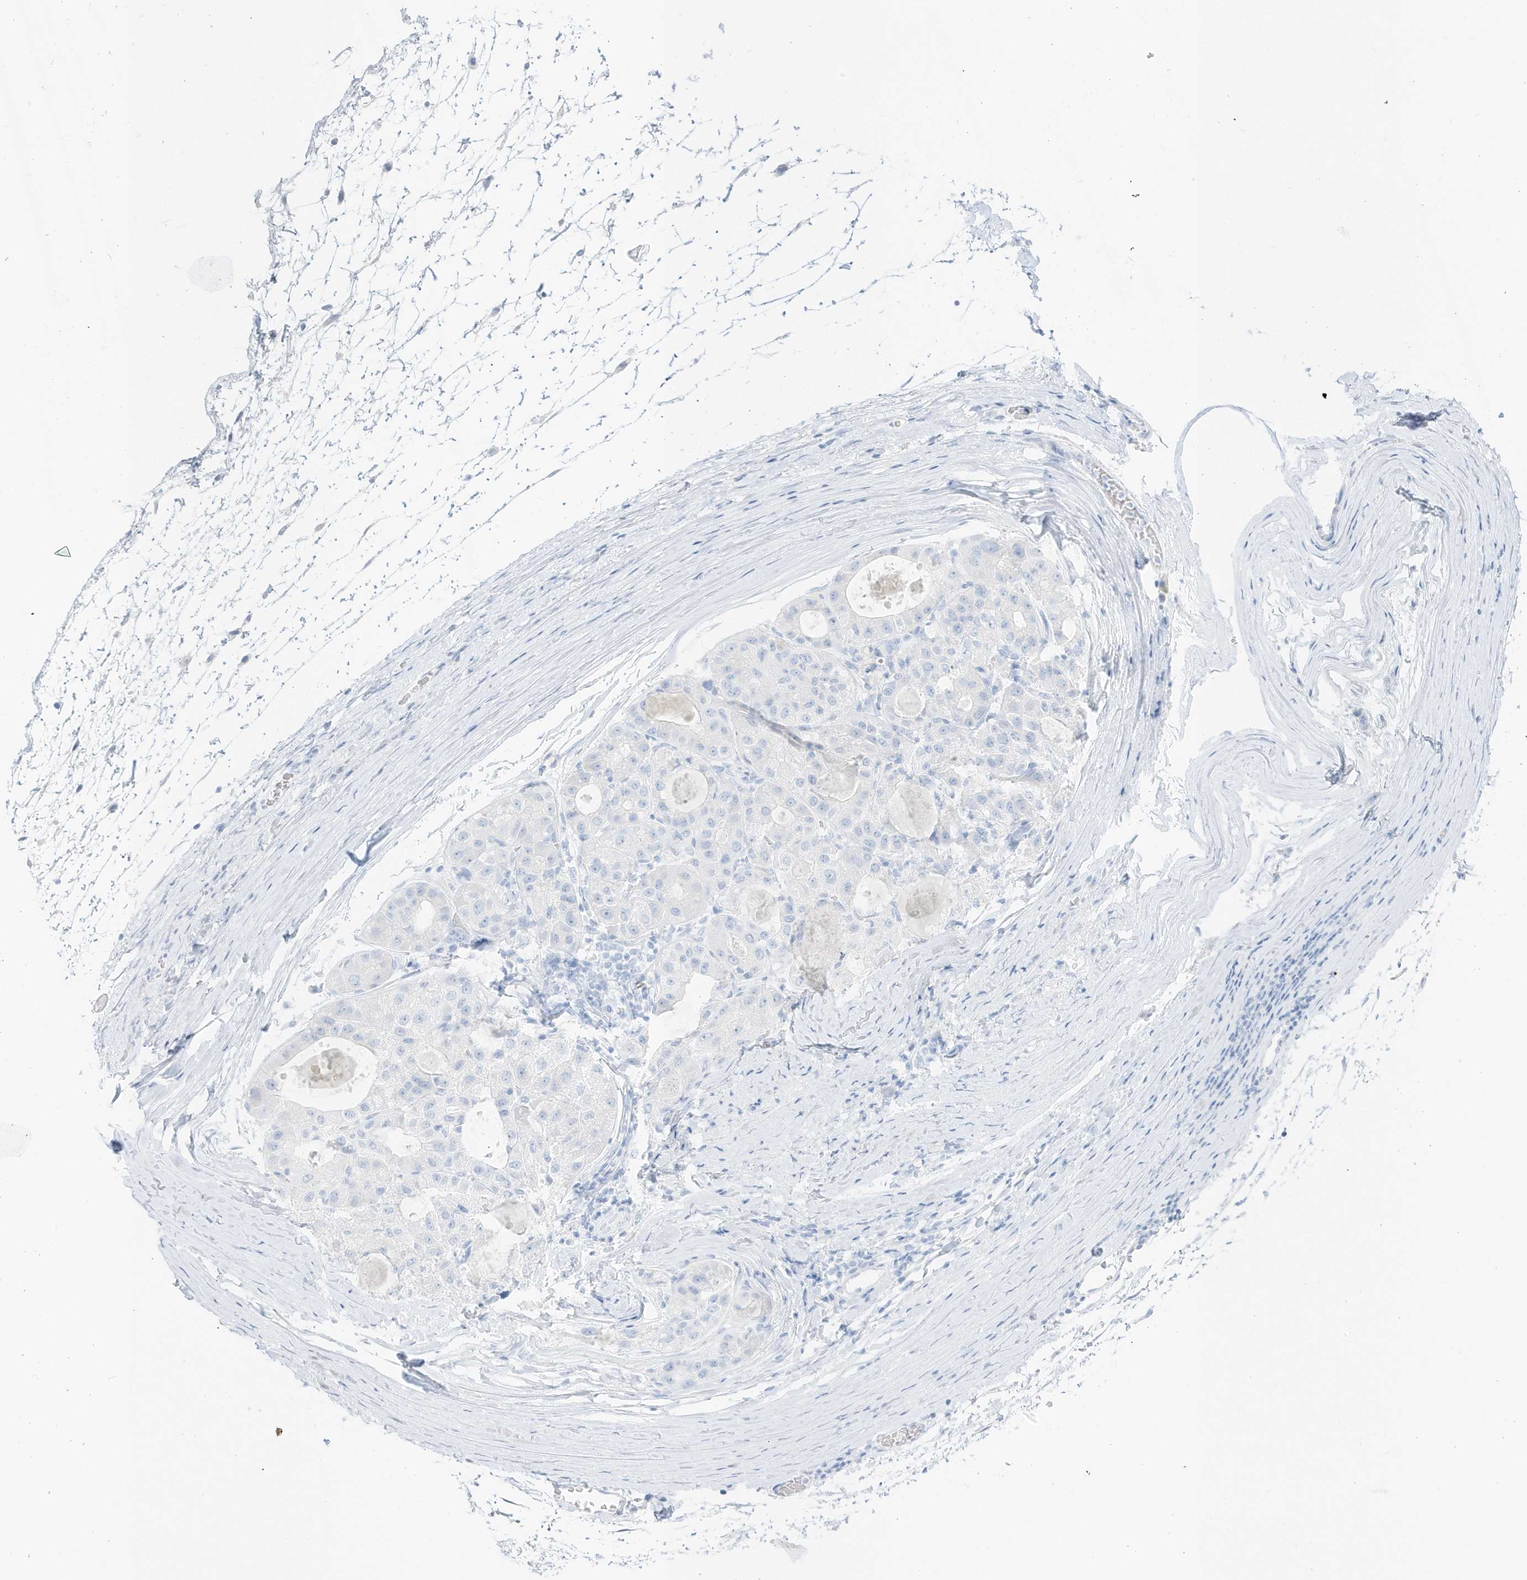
{"staining": {"intensity": "negative", "quantity": "none", "location": "none"}, "tissue": "liver cancer", "cell_type": "Tumor cells", "image_type": "cancer", "snomed": [{"axis": "morphology", "description": "Carcinoma, Hepatocellular, NOS"}, {"axis": "topography", "description": "Liver"}], "caption": "DAB (3,3'-diaminobenzidine) immunohistochemical staining of human liver hepatocellular carcinoma reveals no significant positivity in tumor cells.", "gene": "SLC22A13", "patient": {"sex": "male", "age": 80}}